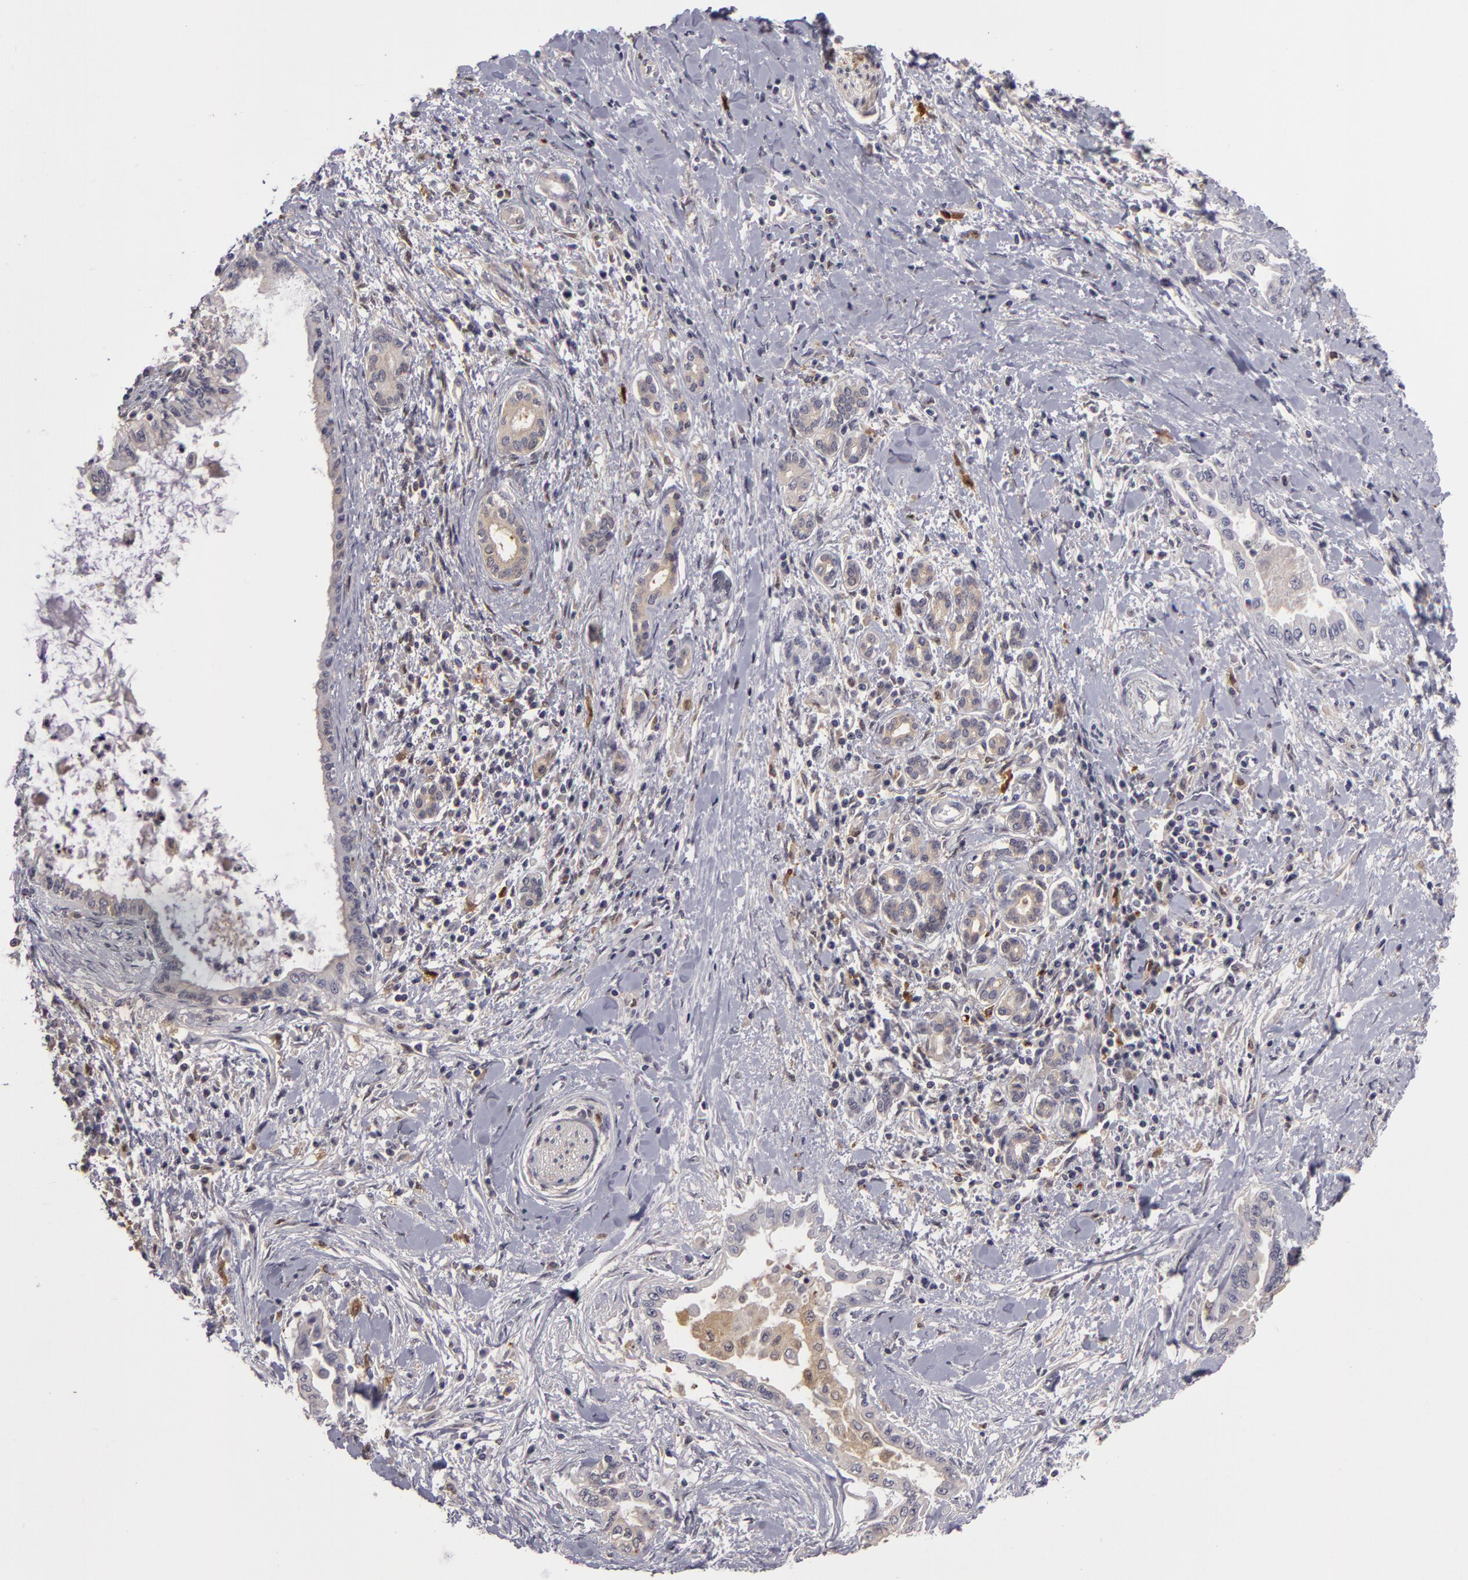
{"staining": {"intensity": "negative", "quantity": "none", "location": "none"}, "tissue": "pancreatic cancer", "cell_type": "Tumor cells", "image_type": "cancer", "snomed": [{"axis": "morphology", "description": "Adenocarcinoma, NOS"}, {"axis": "topography", "description": "Pancreas"}], "caption": "Protein analysis of pancreatic adenocarcinoma exhibits no significant expression in tumor cells.", "gene": "GNPDA1", "patient": {"sex": "female", "age": 64}}